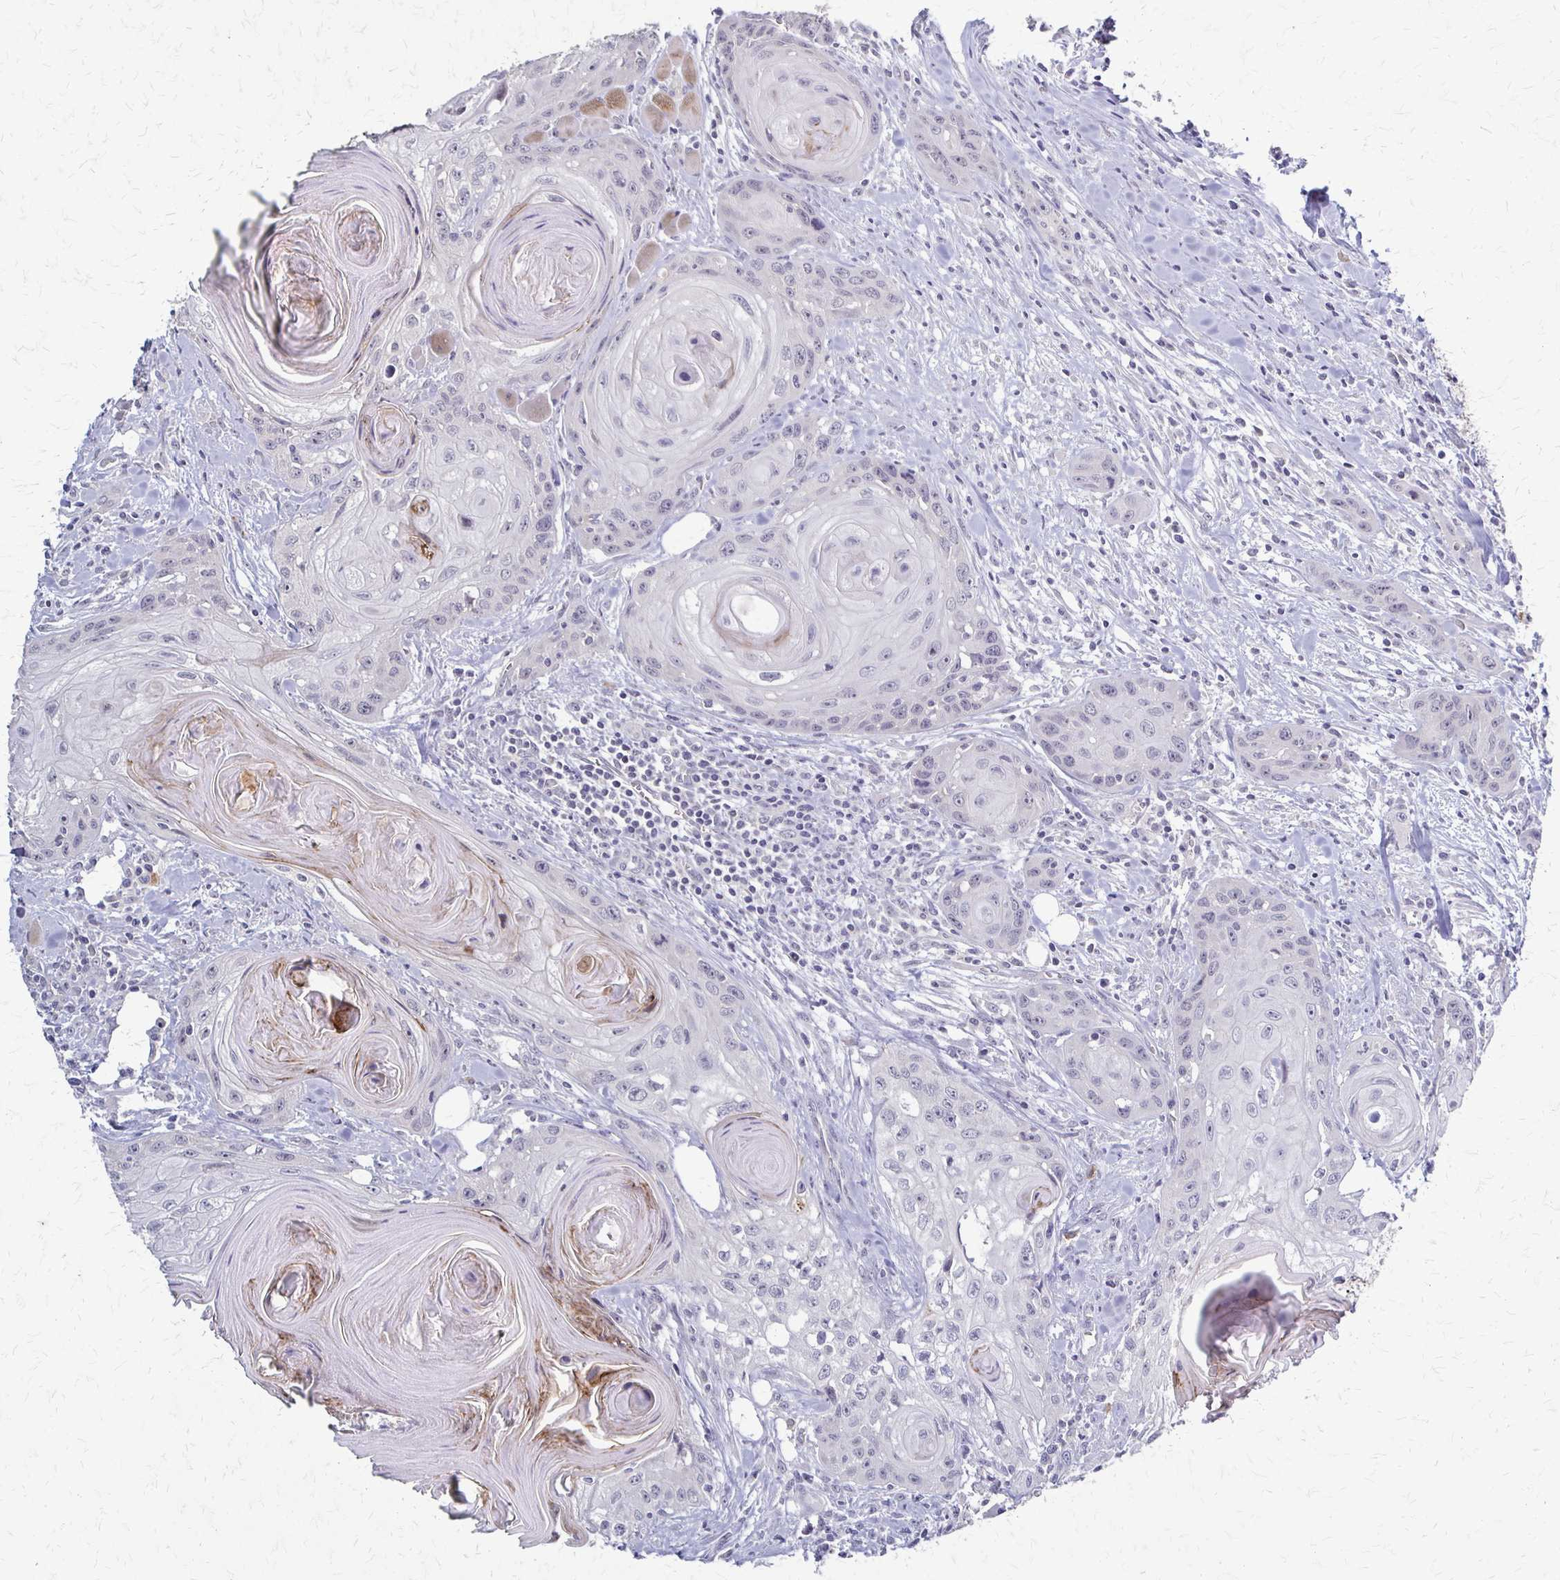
{"staining": {"intensity": "negative", "quantity": "none", "location": "none"}, "tissue": "head and neck cancer", "cell_type": "Tumor cells", "image_type": "cancer", "snomed": [{"axis": "morphology", "description": "Squamous cell carcinoma, NOS"}, {"axis": "topography", "description": "Oral tissue"}, {"axis": "topography", "description": "Head-Neck"}], "caption": "Protein analysis of head and neck squamous cell carcinoma reveals no significant expression in tumor cells.", "gene": "SLC9A9", "patient": {"sex": "male", "age": 58}}